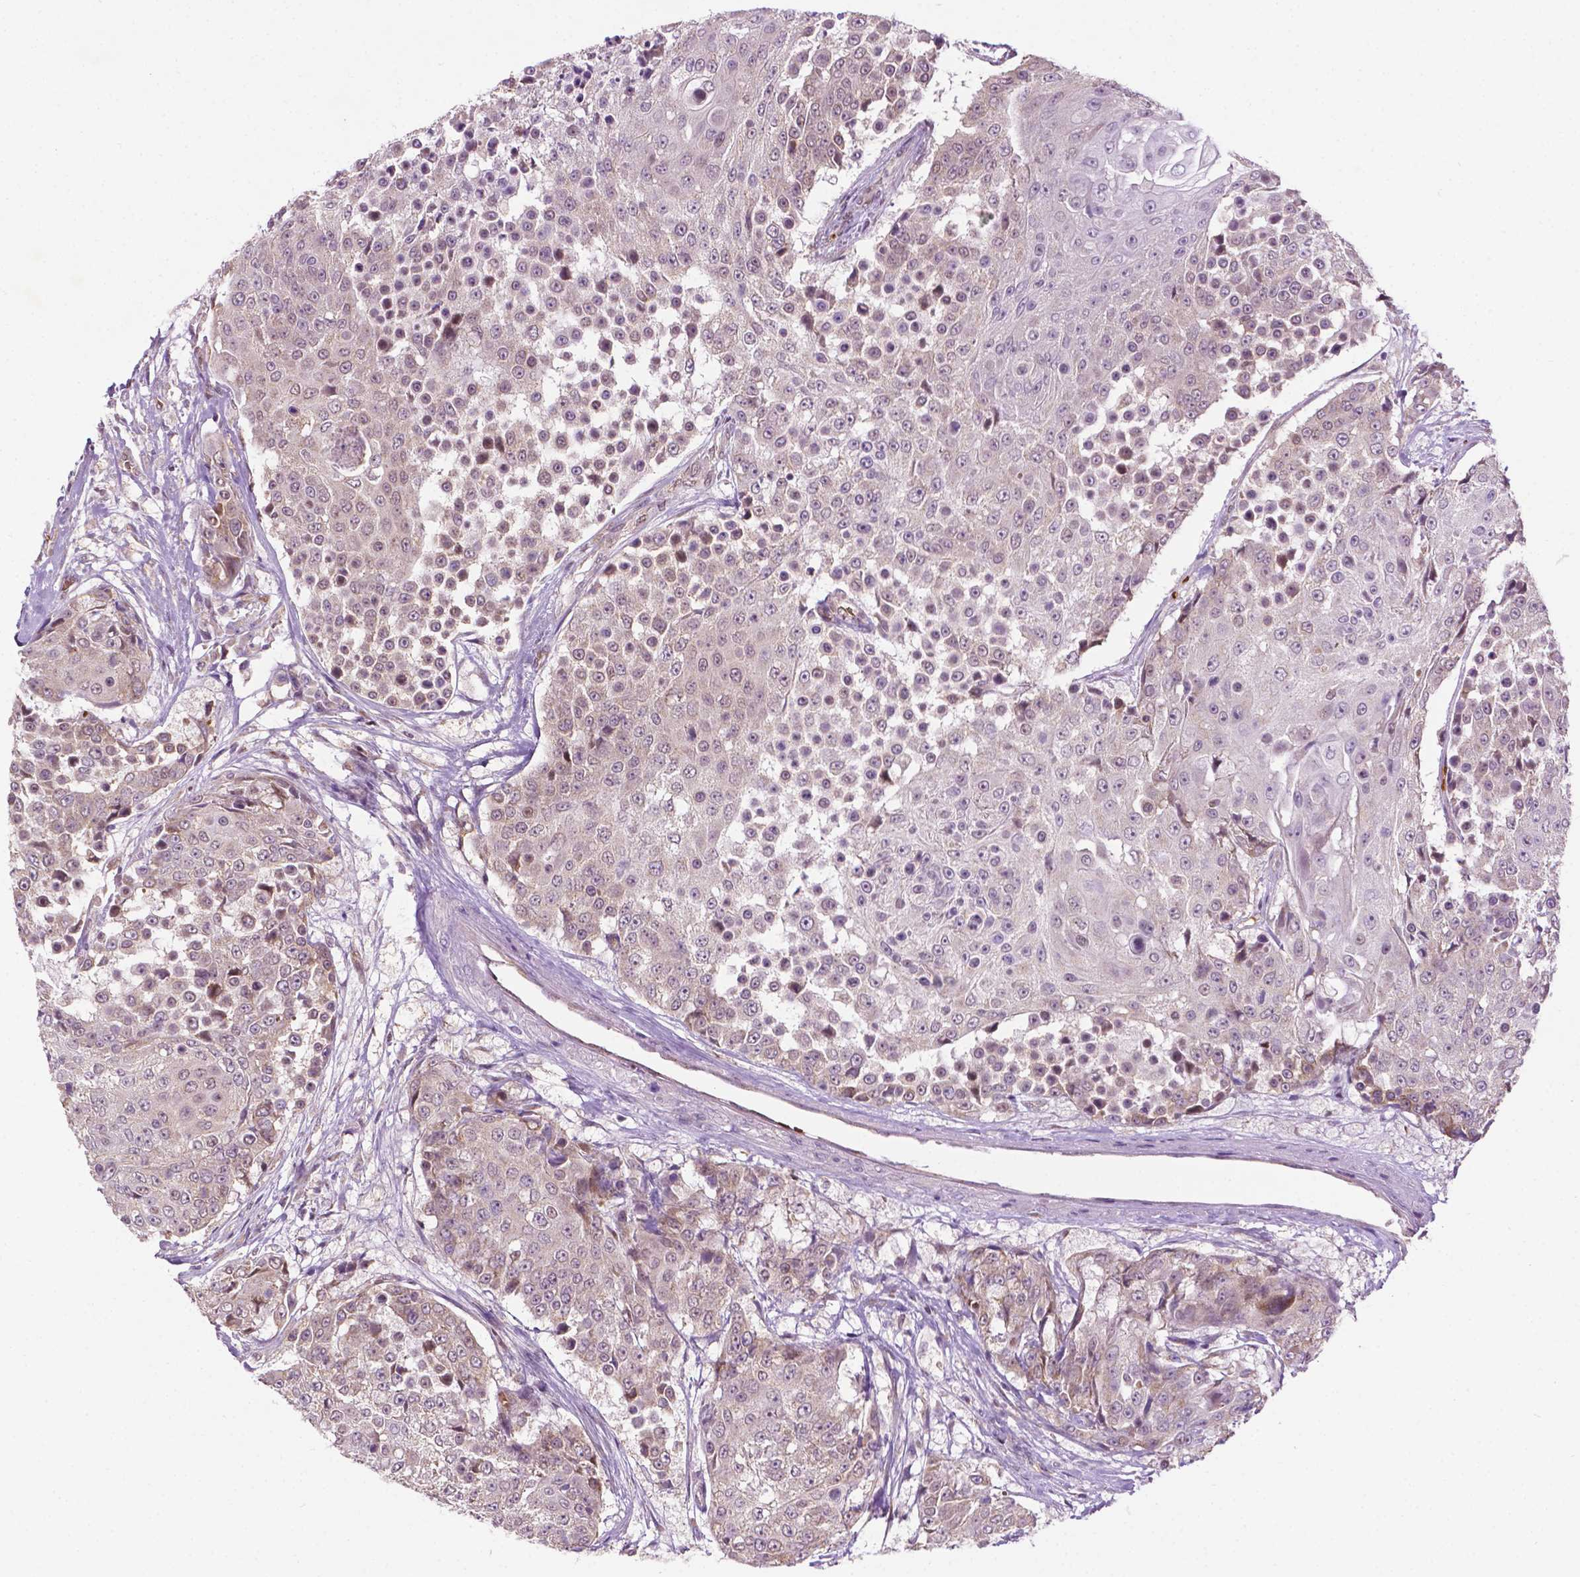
{"staining": {"intensity": "negative", "quantity": "none", "location": "none"}, "tissue": "urothelial cancer", "cell_type": "Tumor cells", "image_type": "cancer", "snomed": [{"axis": "morphology", "description": "Urothelial carcinoma, High grade"}, {"axis": "topography", "description": "Urinary bladder"}], "caption": "The immunohistochemistry (IHC) image has no significant staining in tumor cells of urothelial cancer tissue. The staining was performed using DAB (3,3'-diaminobenzidine) to visualize the protein expression in brown, while the nuclei were stained in blue with hematoxylin (Magnification: 20x).", "gene": "ZNF41", "patient": {"sex": "female", "age": 63}}